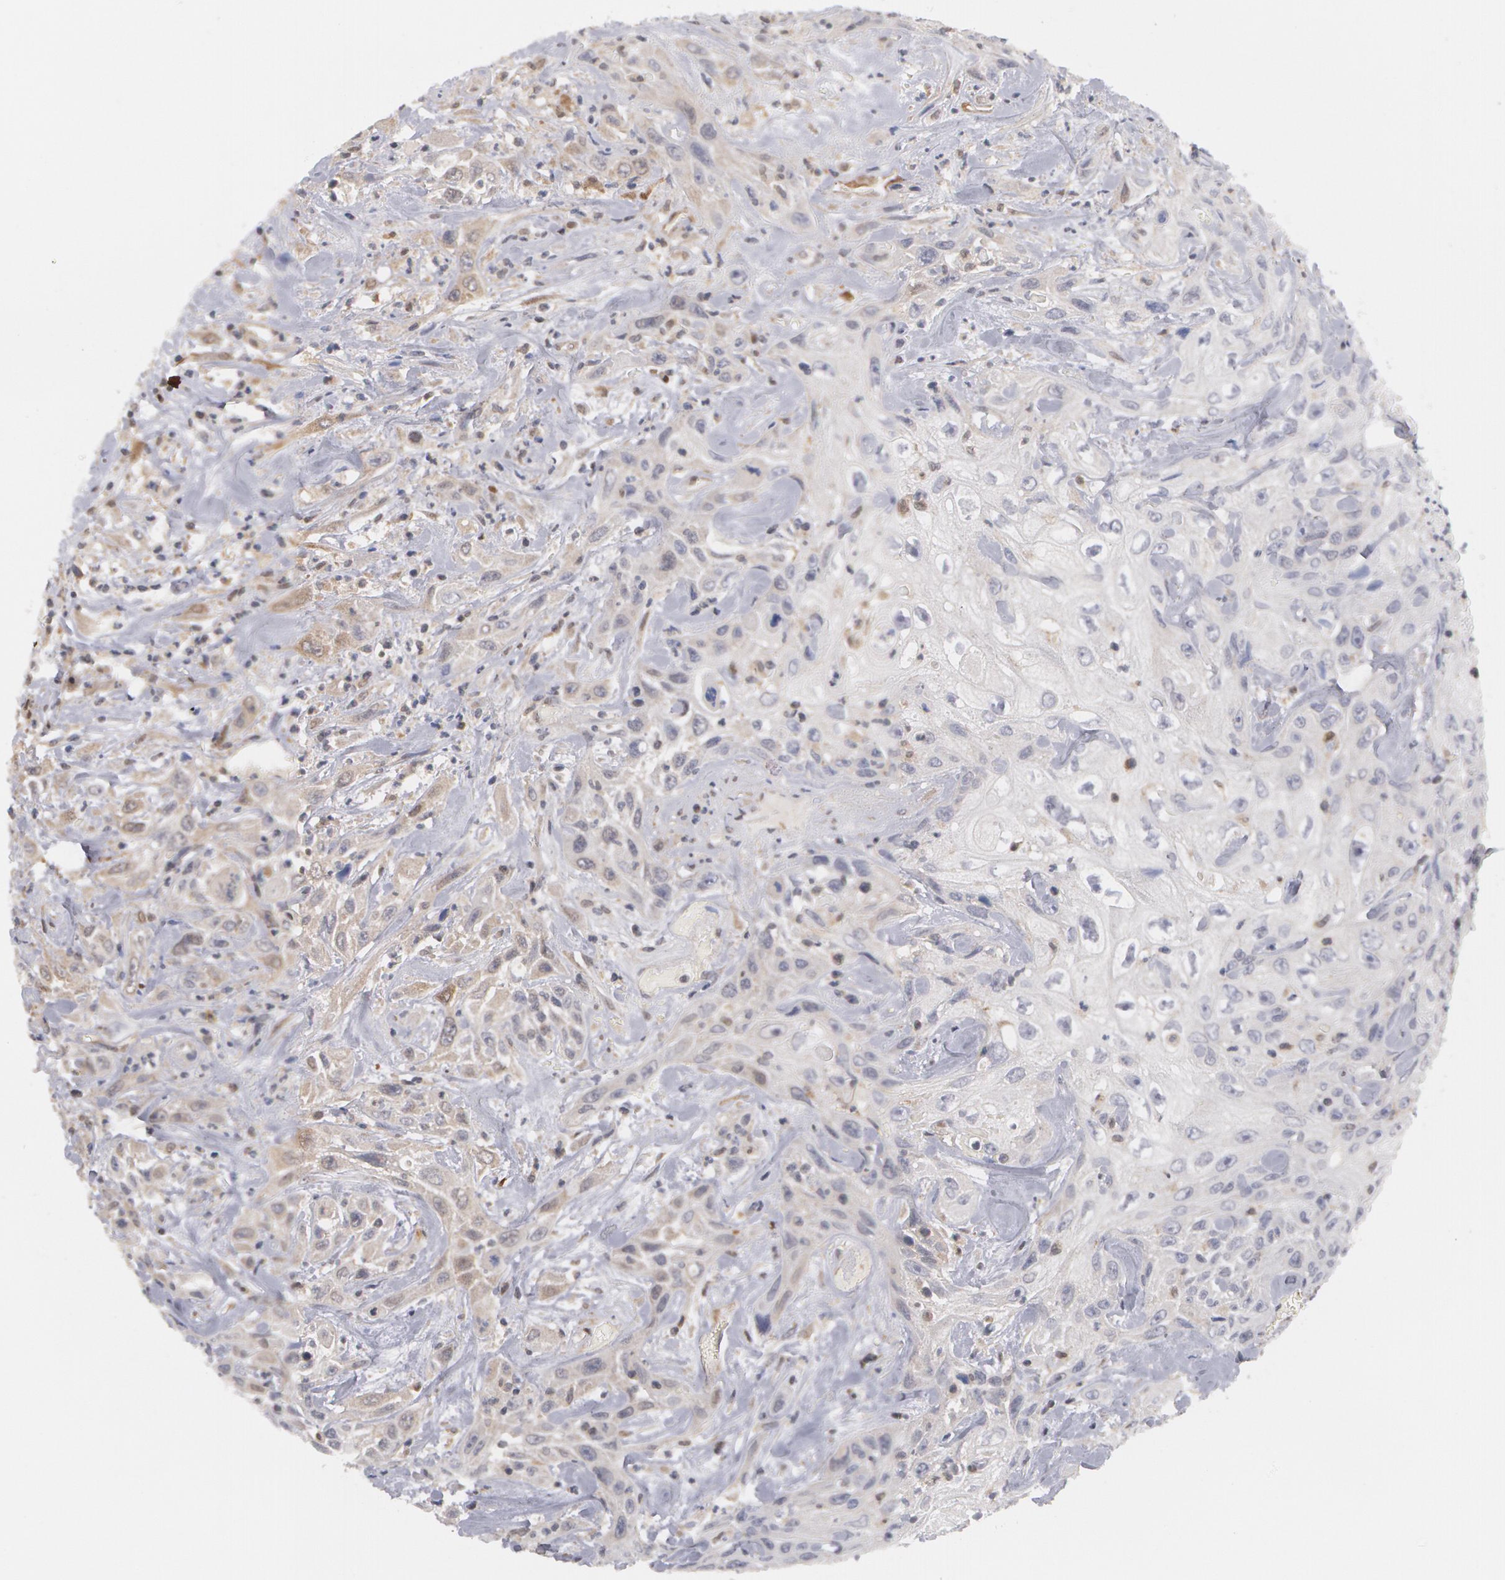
{"staining": {"intensity": "negative", "quantity": "none", "location": "none"}, "tissue": "urothelial cancer", "cell_type": "Tumor cells", "image_type": "cancer", "snomed": [{"axis": "morphology", "description": "Urothelial carcinoma, High grade"}, {"axis": "topography", "description": "Urinary bladder"}], "caption": "An image of urothelial cancer stained for a protein shows no brown staining in tumor cells.", "gene": "TXNRD1", "patient": {"sex": "female", "age": 84}}